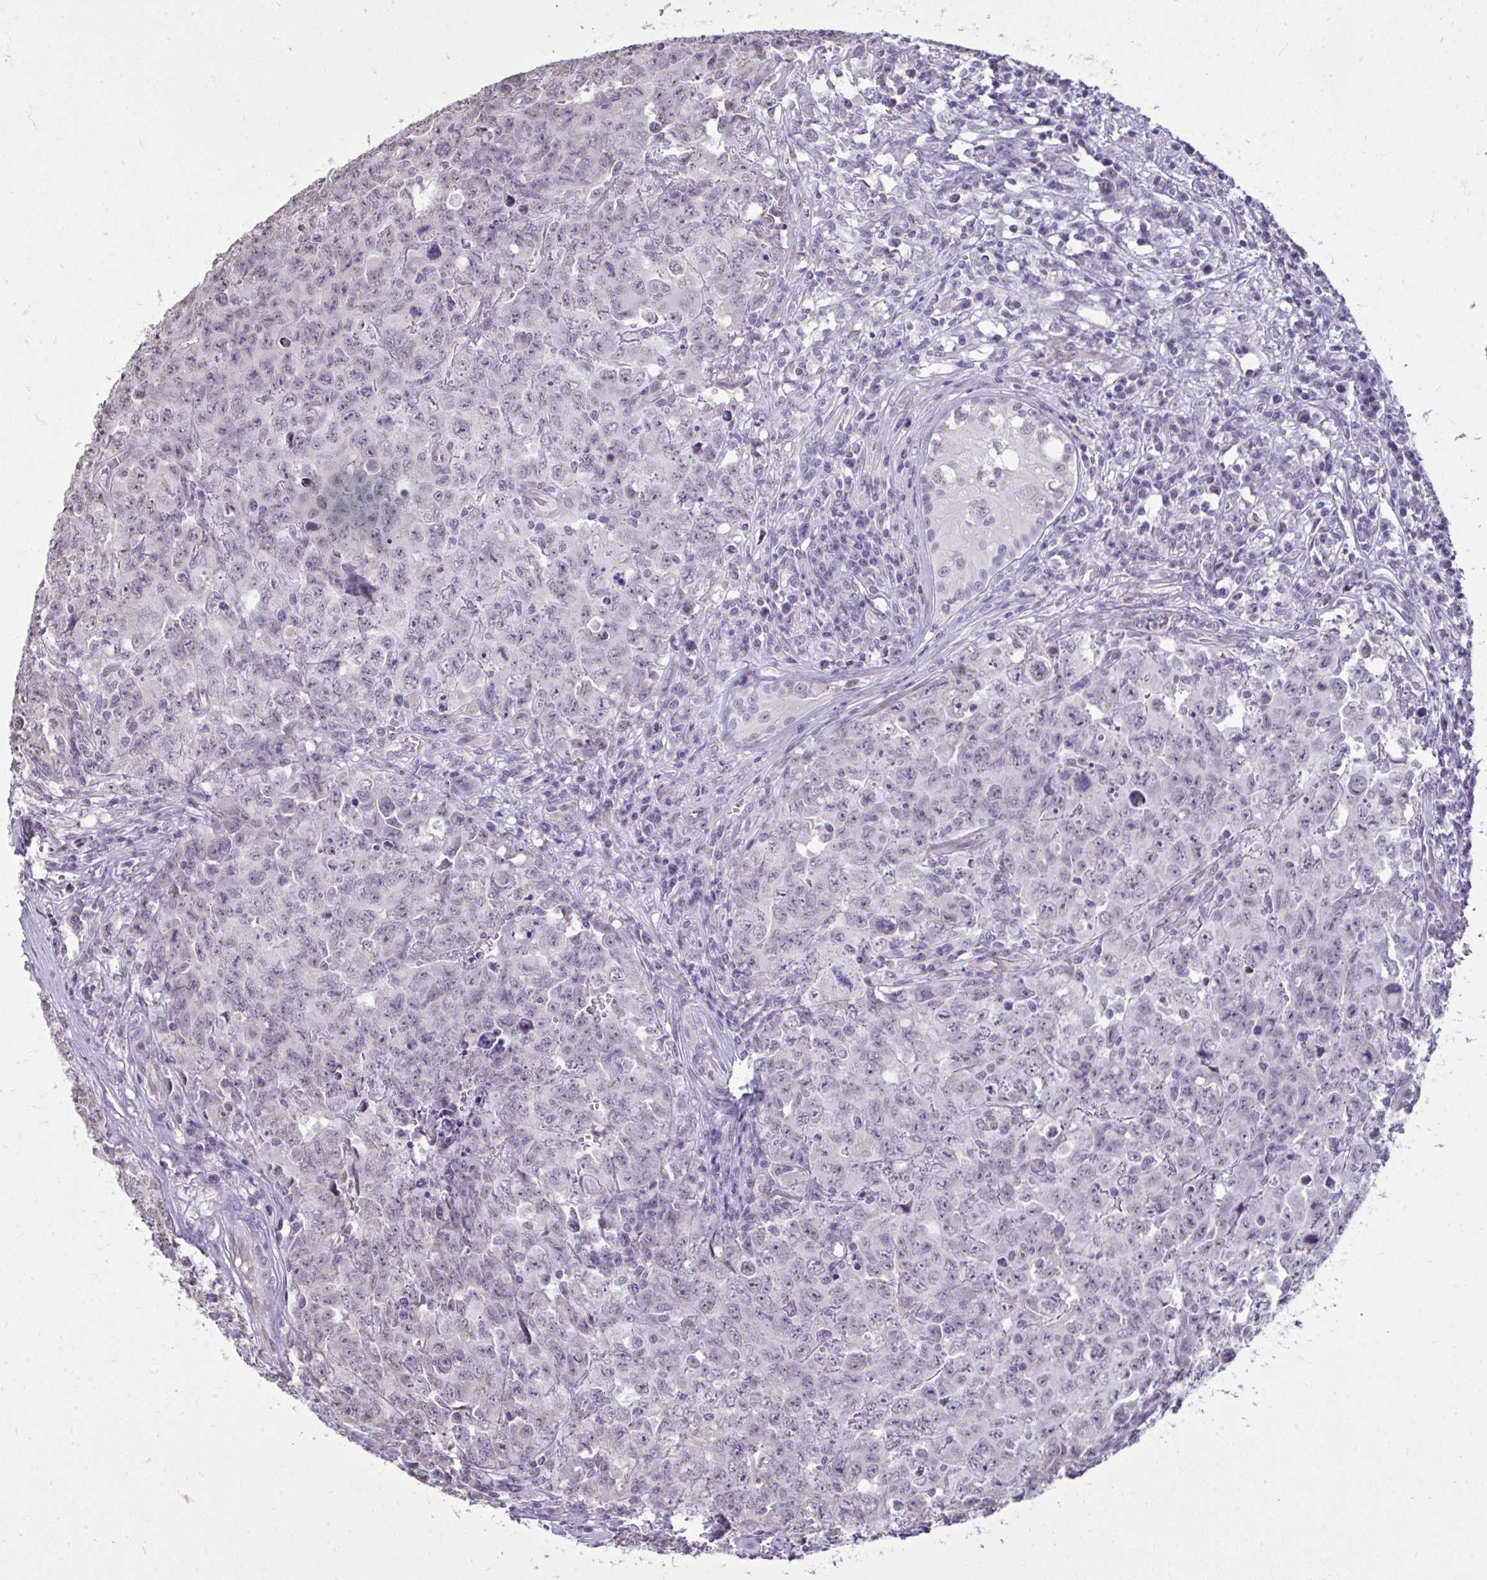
{"staining": {"intensity": "negative", "quantity": "none", "location": "none"}, "tissue": "testis cancer", "cell_type": "Tumor cells", "image_type": "cancer", "snomed": [{"axis": "morphology", "description": "Carcinoma, Embryonal, NOS"}, {"axis": "topography", "description": "Testis"}], "caption": "Protein analysis of testis cancer shows no significant staining in tumor cells.", "gene": "NPPA", "patient": {"sex": "male", "age": 24}}